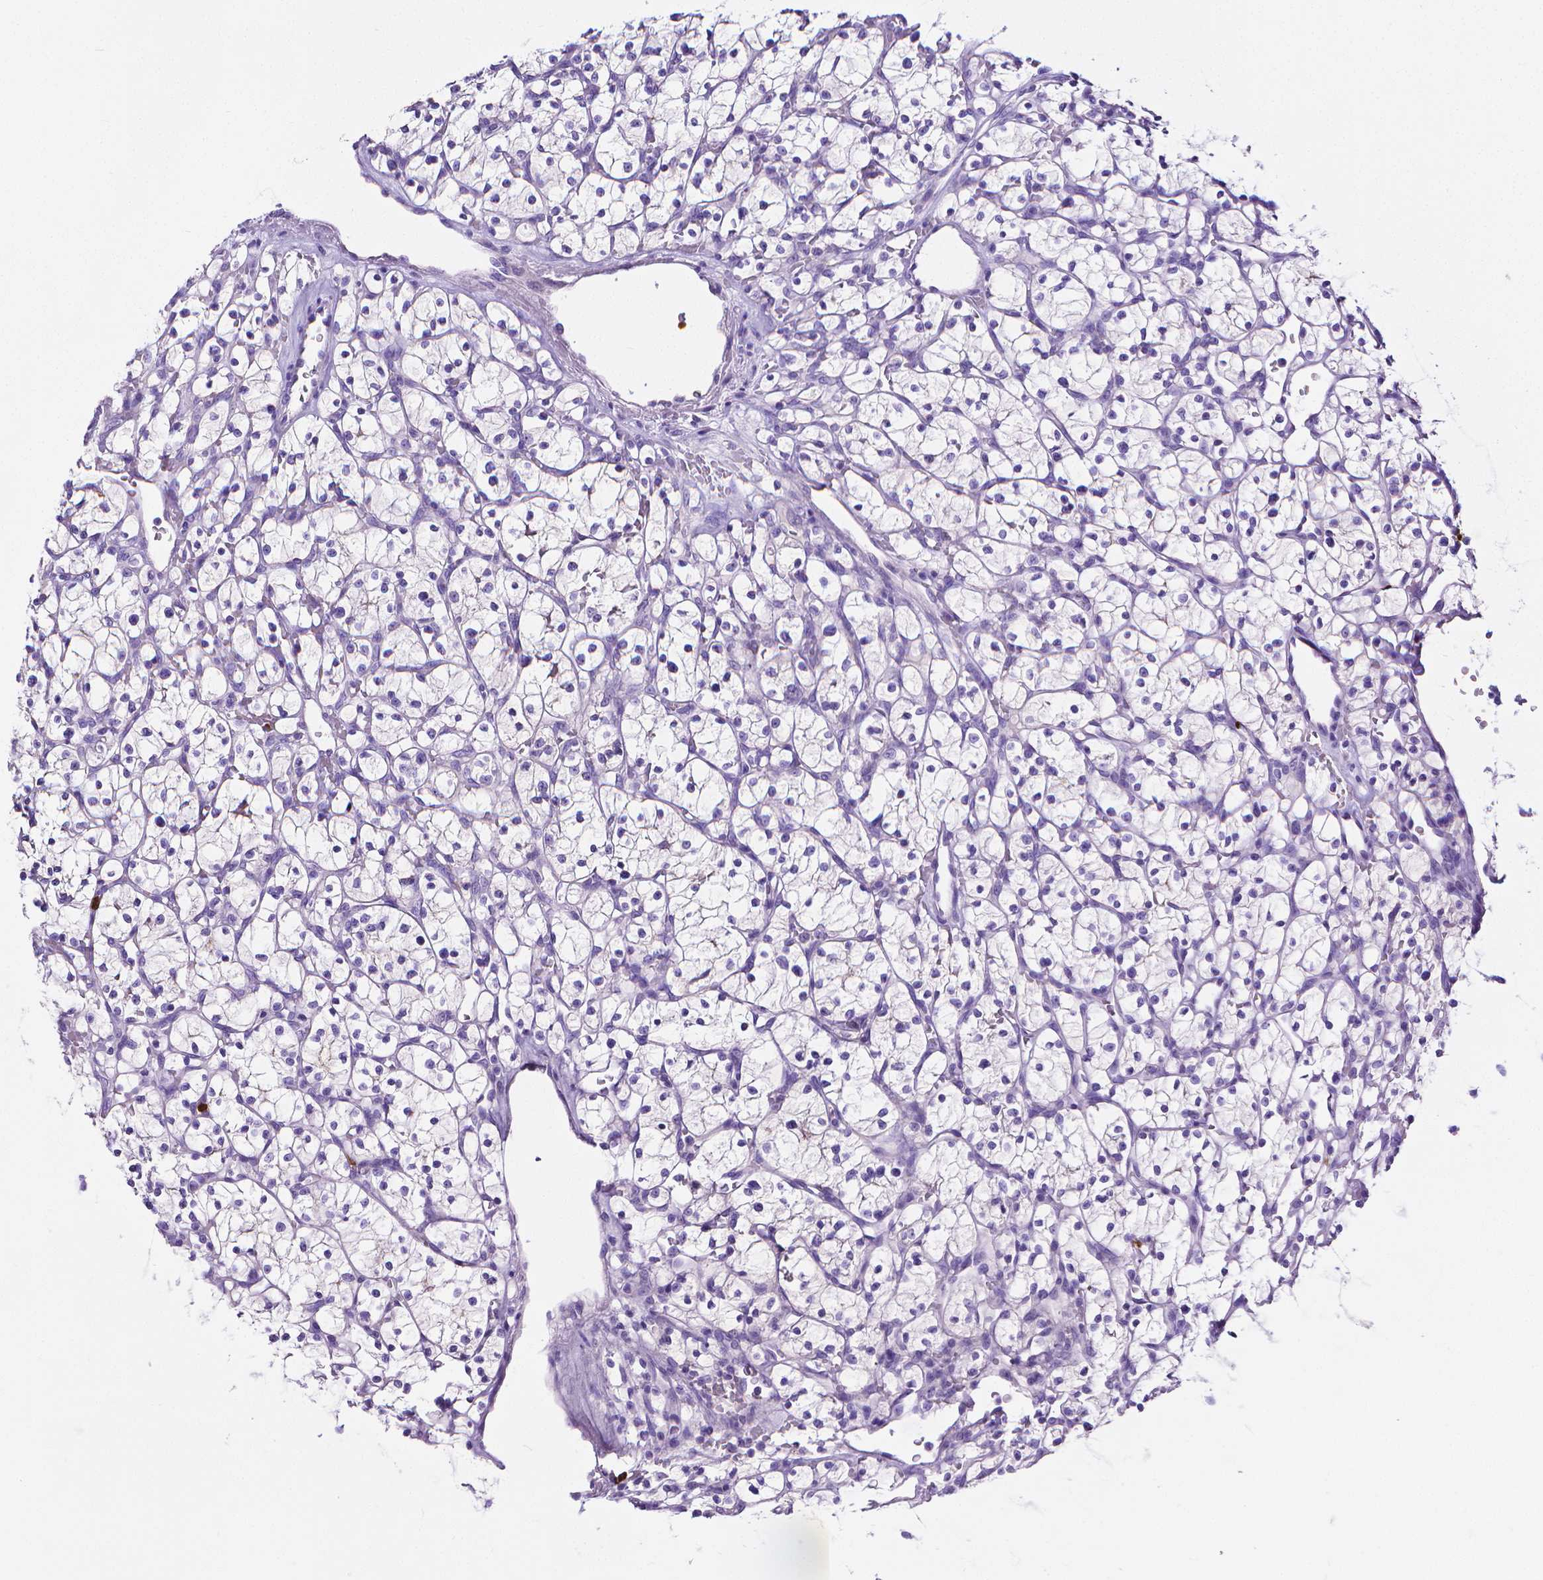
{"staining": {"intensity": "negative", "quantity": "none", "location": "none"}, "tissue": "renal cancer", "cell_type": "Tumor cells", "image_type": "cancer", "snomed": [{"axis": "morphology", "description": "Adenocarcinoma, NOS"}, {"axis": "topography", "description": "Kidney"}], "caption": "The image demonstrates no significant staining in tumor cells of adenocarcinoma (renal).", "gene": "MMP9", "patient": {"sex": "female", "age": 64}}